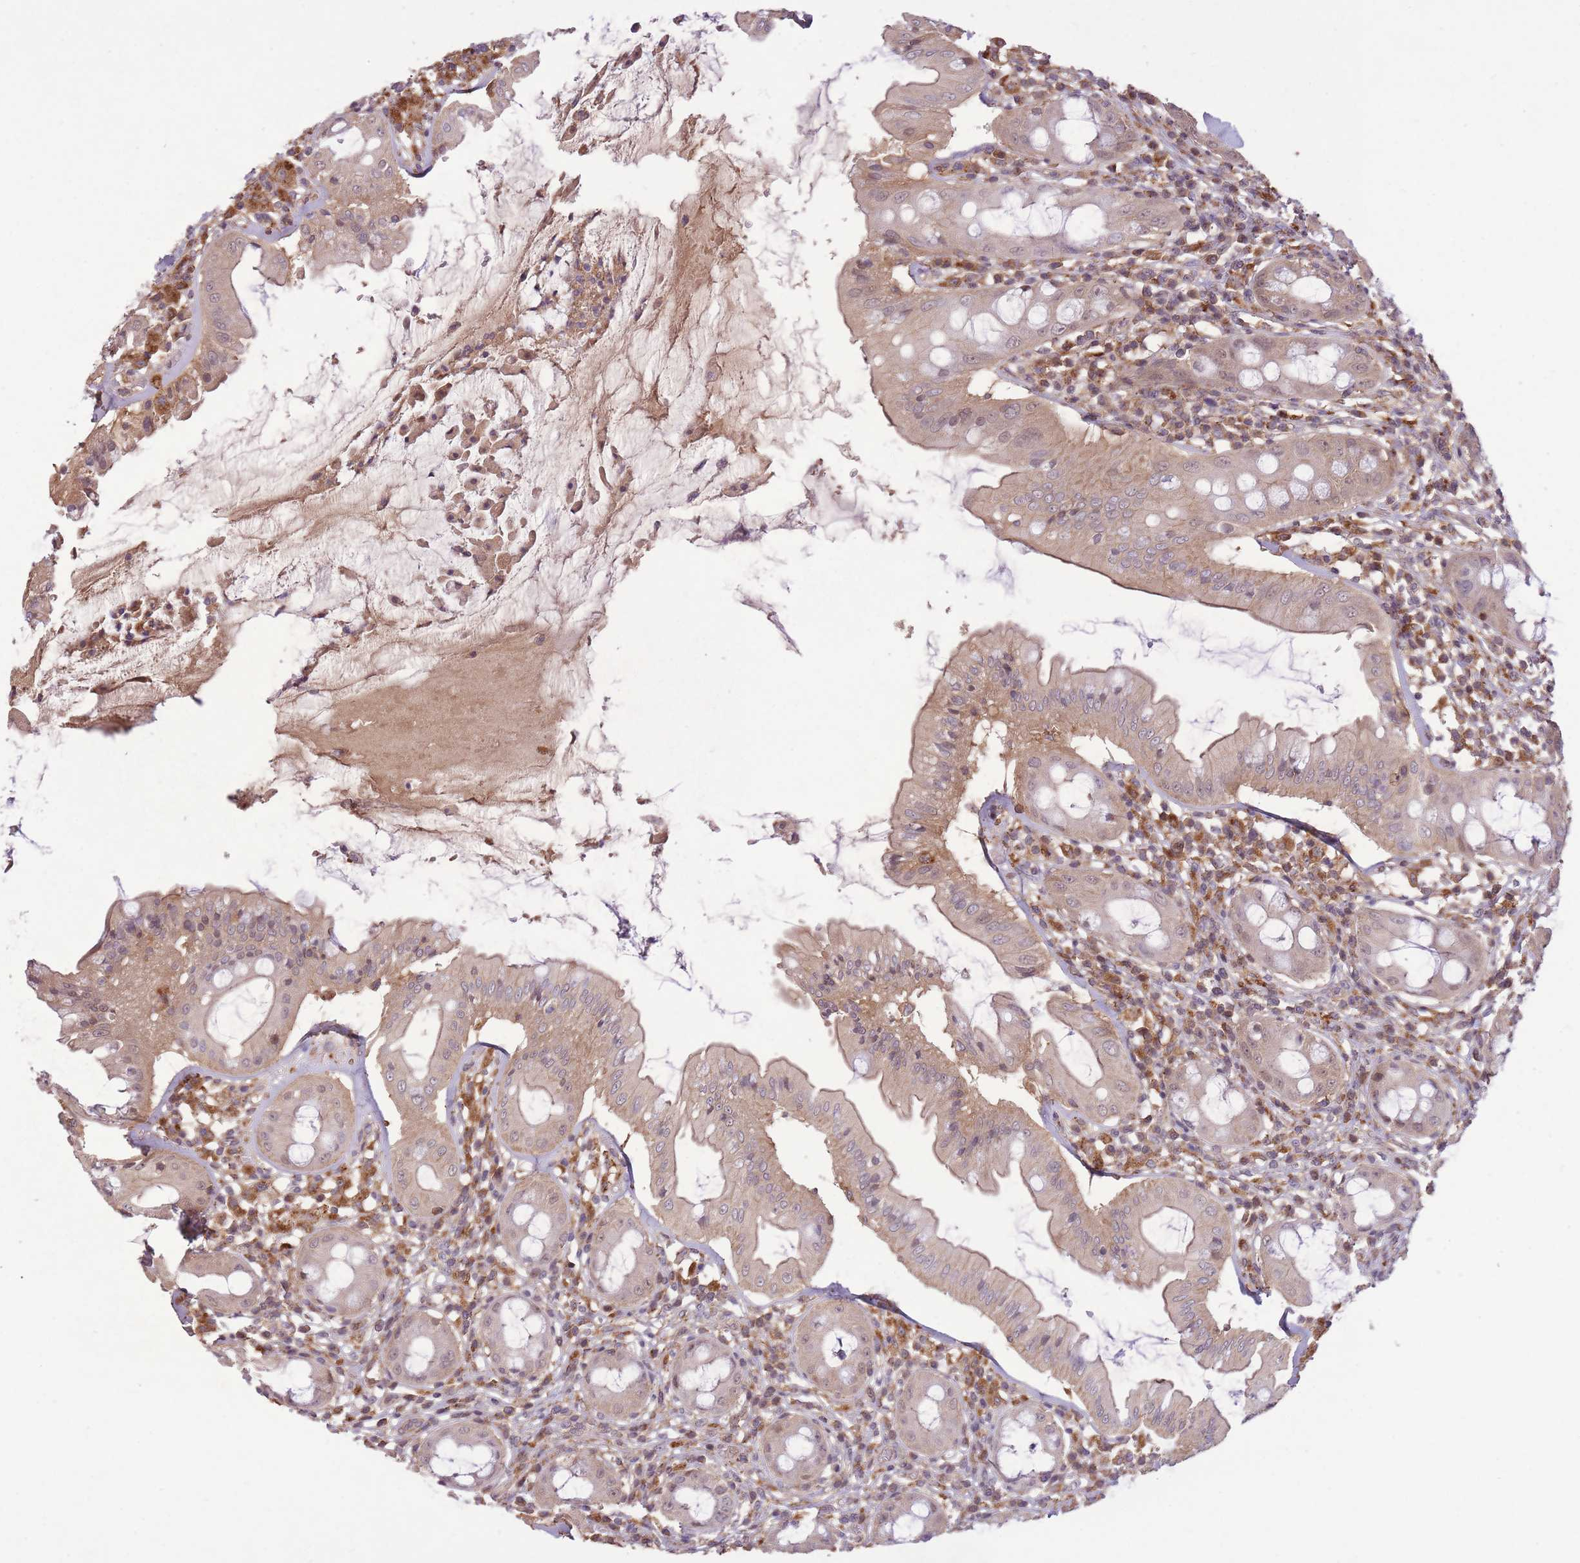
{"staining": {"intensity": "moderate", "quantity": "25%-75%", "location": "cytoplasmic/membranous,nuclear"}, "tissue": "rectum", "cell_type": "Glandular cells", "image_type": "normal", "snomed": [{"axis": "morphology", "description": "Normal tissue, NOS"}, {"axis": "topography", "description": "Rectum"}], "caption": "An immunohistochemistry (IHC) photomicrograph of unremarkable tissue is shown. Protein staining in brown highlights moderate cytoplasmic/membranous,nuclear positivity in rectum within glandular cells. The protein is shown in brown color, while the nuclei are stained blue.", "gene": "POLR3F", "patient": {"sex": "female", "age": 57}}